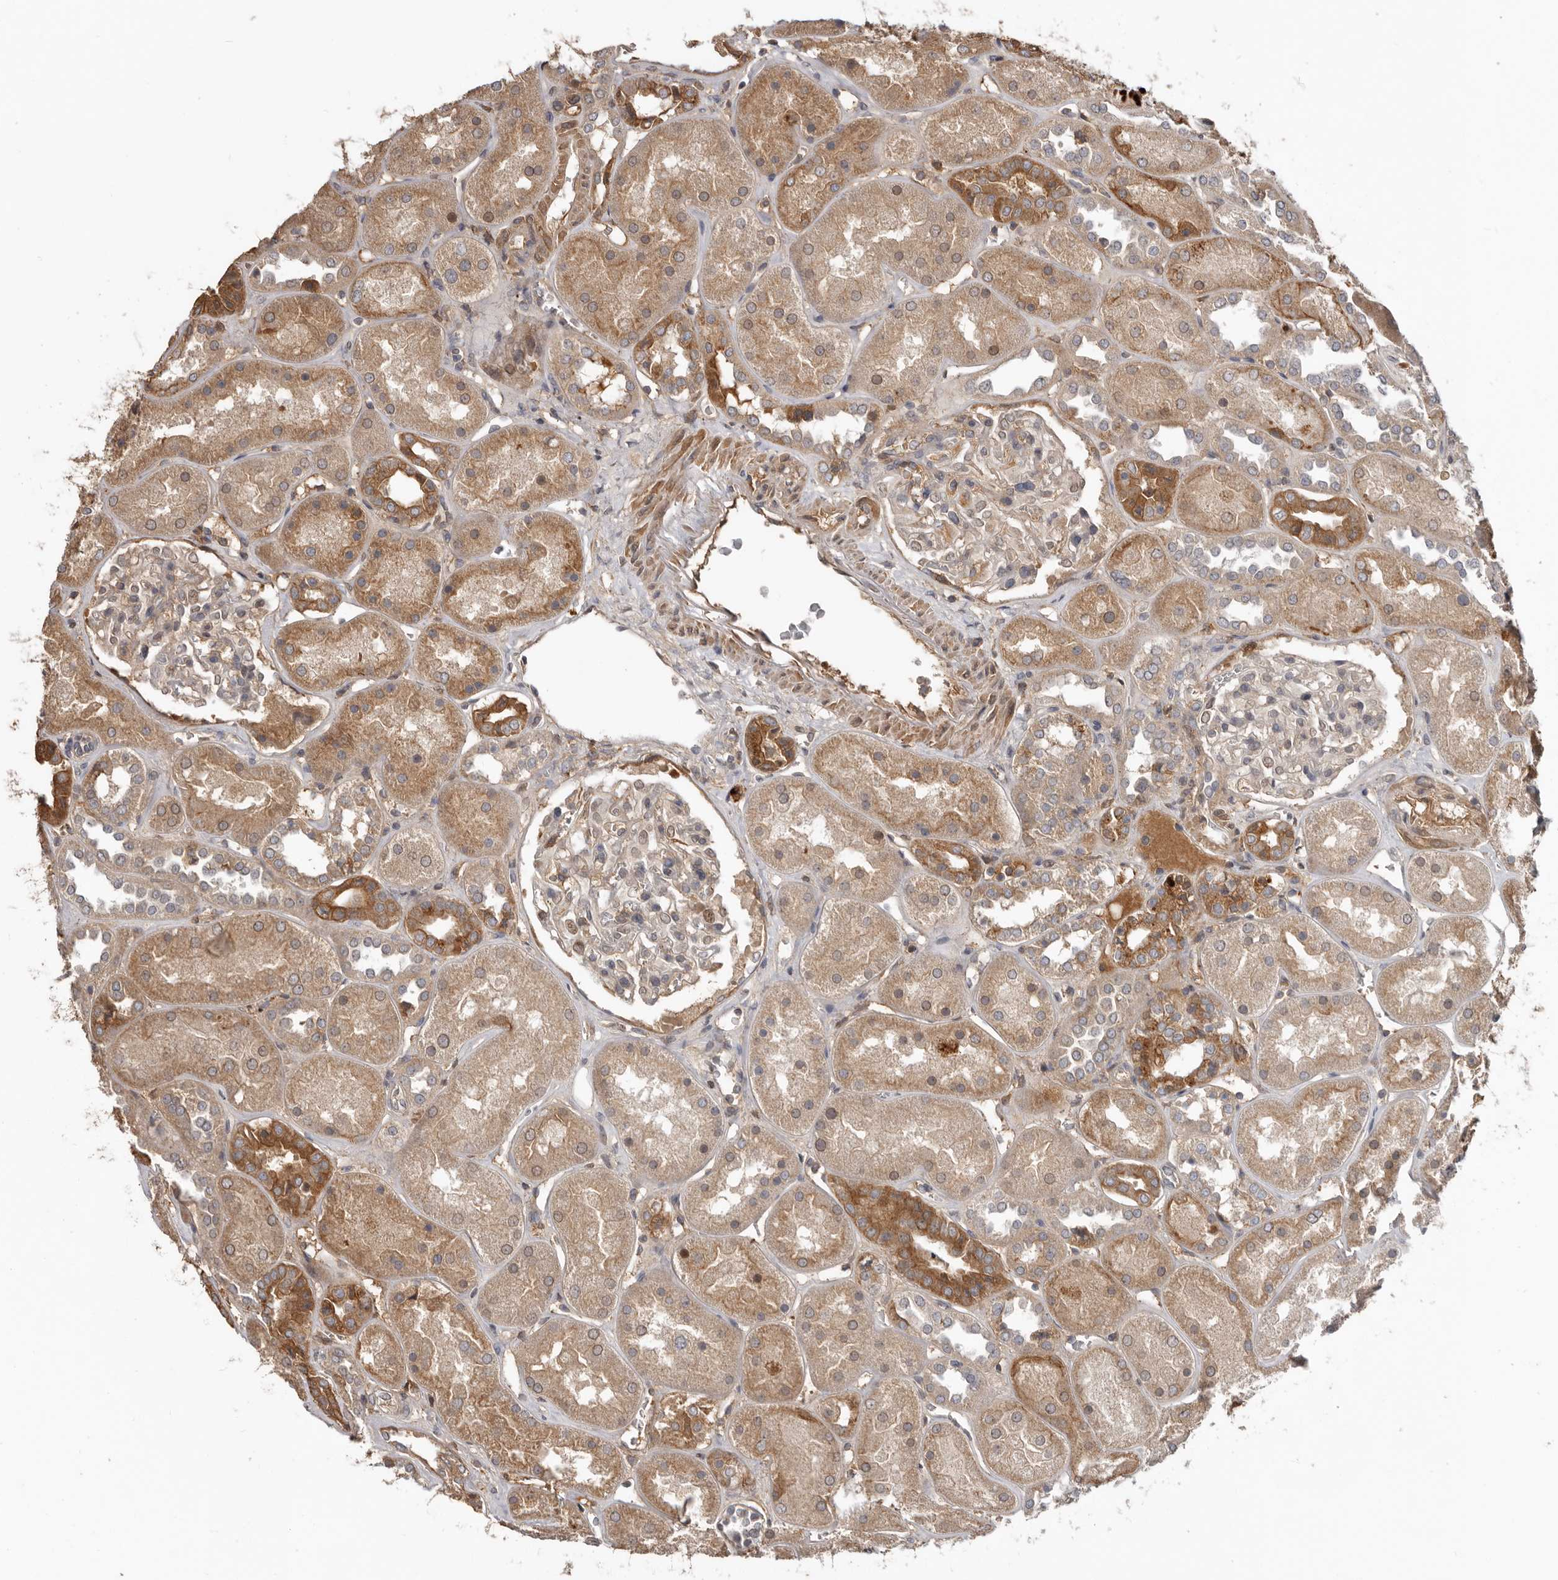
{"staining": {"intensity": "weak", "quantity": "25%-75%", "location": "cytoplasmic/membranous"}, "tissue": "kidney", "cell_type": "Cells in glomeruli", "image_type": "normal", "snomed": [{"axis": "morphology", "description": "Normal tissue, NOS"}, {"axis": "topography", "description": "Kidney"}], "caption": "Cells in glomeruli reveal low levels of weak cytoplasmic/membranous staining in about 25%-75% of cells in normal kidney.", "gene": "NMUR1", "patient": {"sex": "male", "age": 70}}